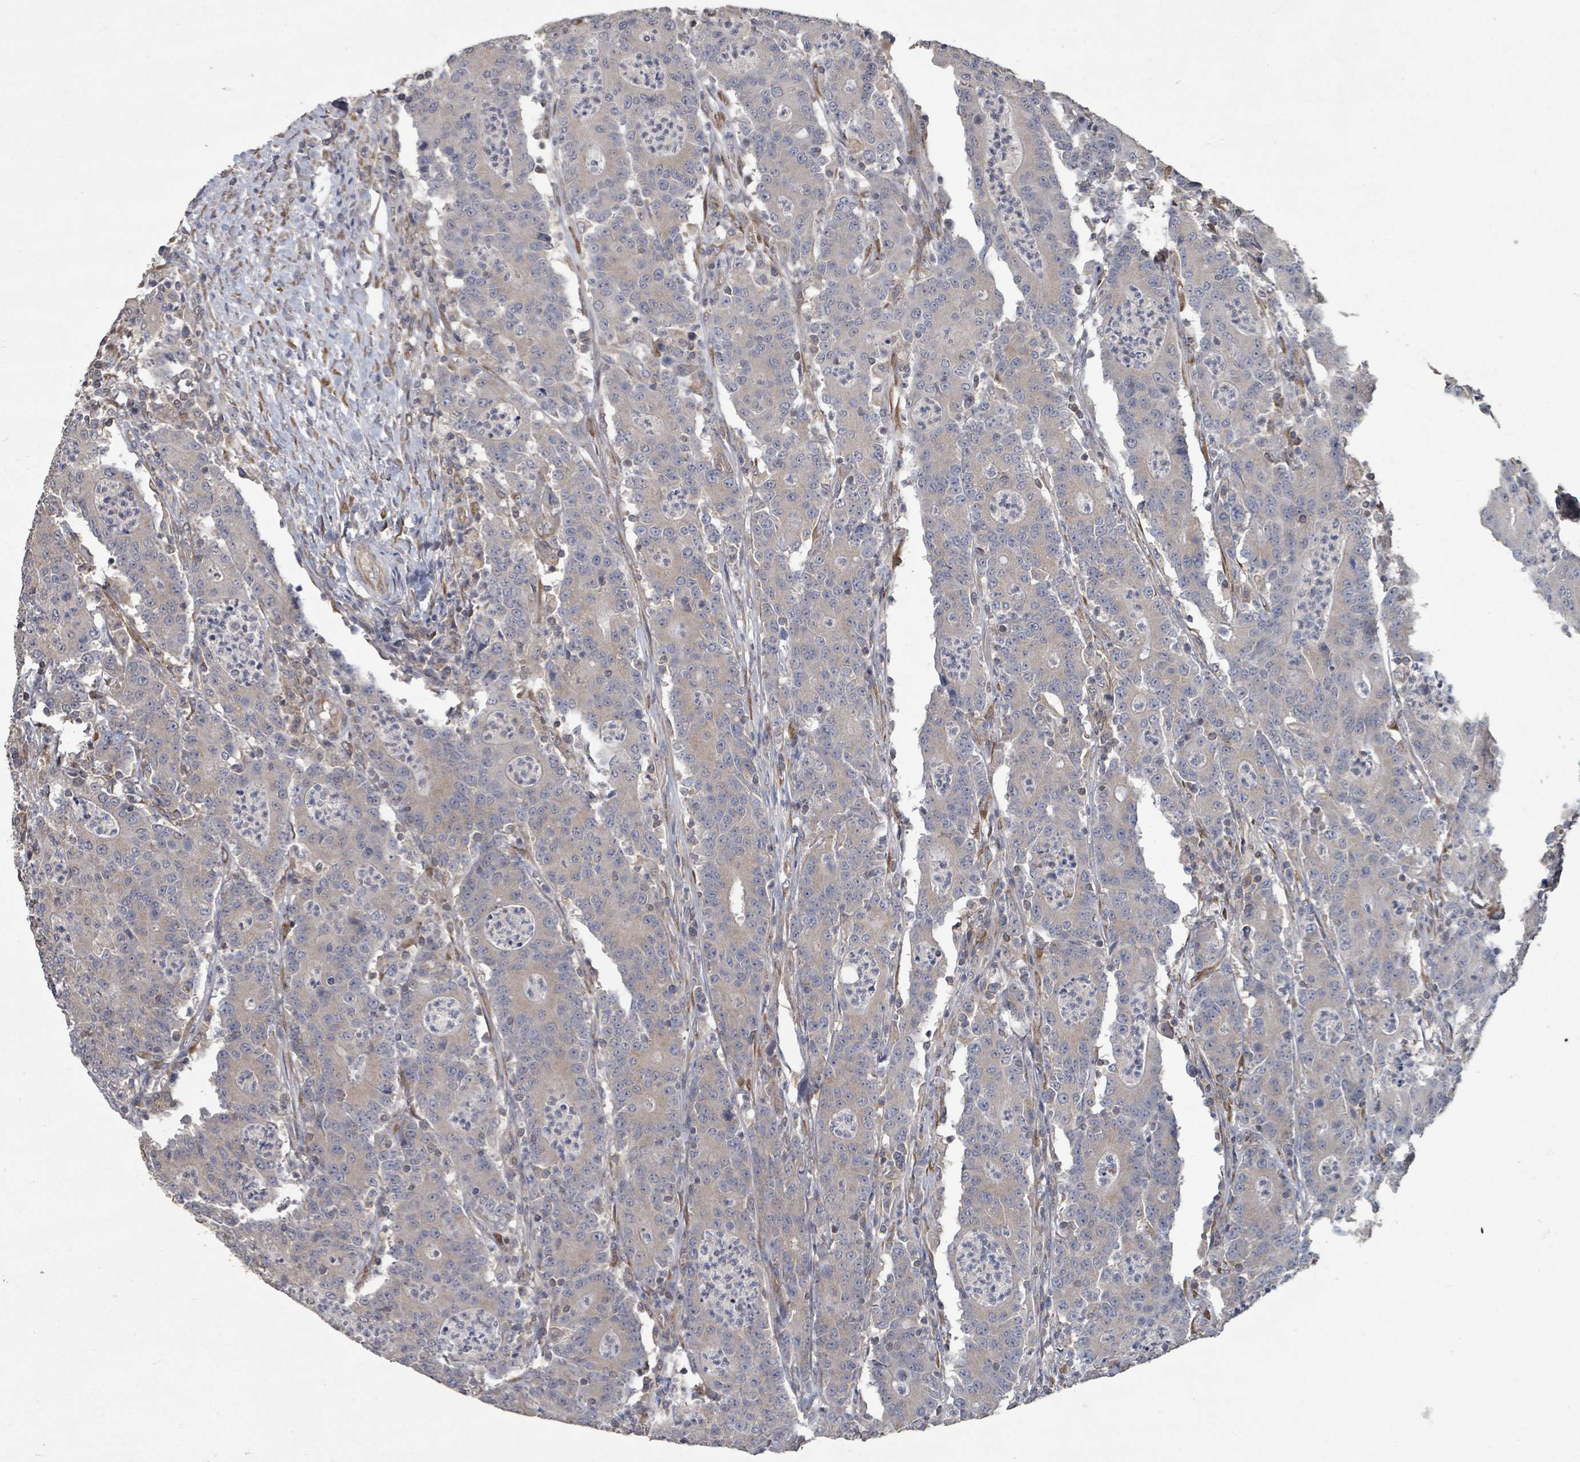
{"staining": {"intensity": "negative", "quantity": "none", "location": "none"}, "tissue": "colorectal cancer", "cell_type": "Tumor cells", "image_type": "cancer", "snomed": [{"axis": "morphology", "description": "Adenocarcinoma, NOS"}, {"axis": "topography", "description": "Colon"}], "caption": "DAB (3,3'-diaminobenzidine) immunohistochemical staining of human colorectal adenocarcinoma exhibits no significant expression in tumor cells.", "gene": "SLC9A7", "patient": {"sex": "male", "age": 83}}